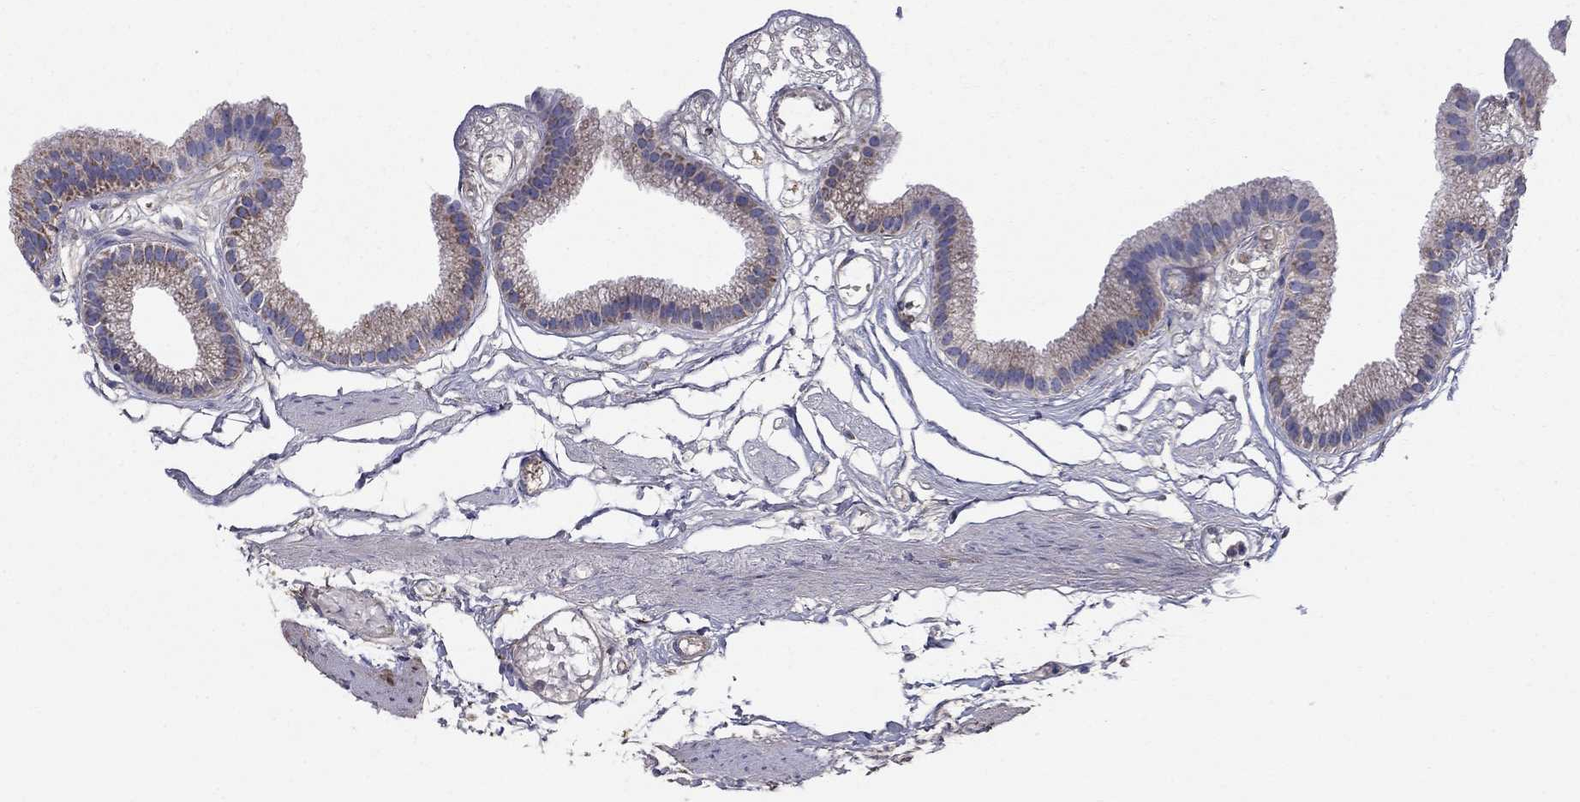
{"staining": {"intensity": "negative", "quantity": "none", "location": "none"}, "tissue": "gallbladder", "cell_type": "Glandular cells", "image_type": "normal", "snomed": [{"axis": "morphology", "description": "Normal tissue, NOS"}, {"axis": "topography", "description": "Gallbladder"}], "caption": "DAB (3,3'-diaminobenzidine) immunohistochemical staining of benign human gallbladder reveals no significant expression in glandular cells.", "gene": "EMP2", "patient": {"sex": "female", "age": 45}}